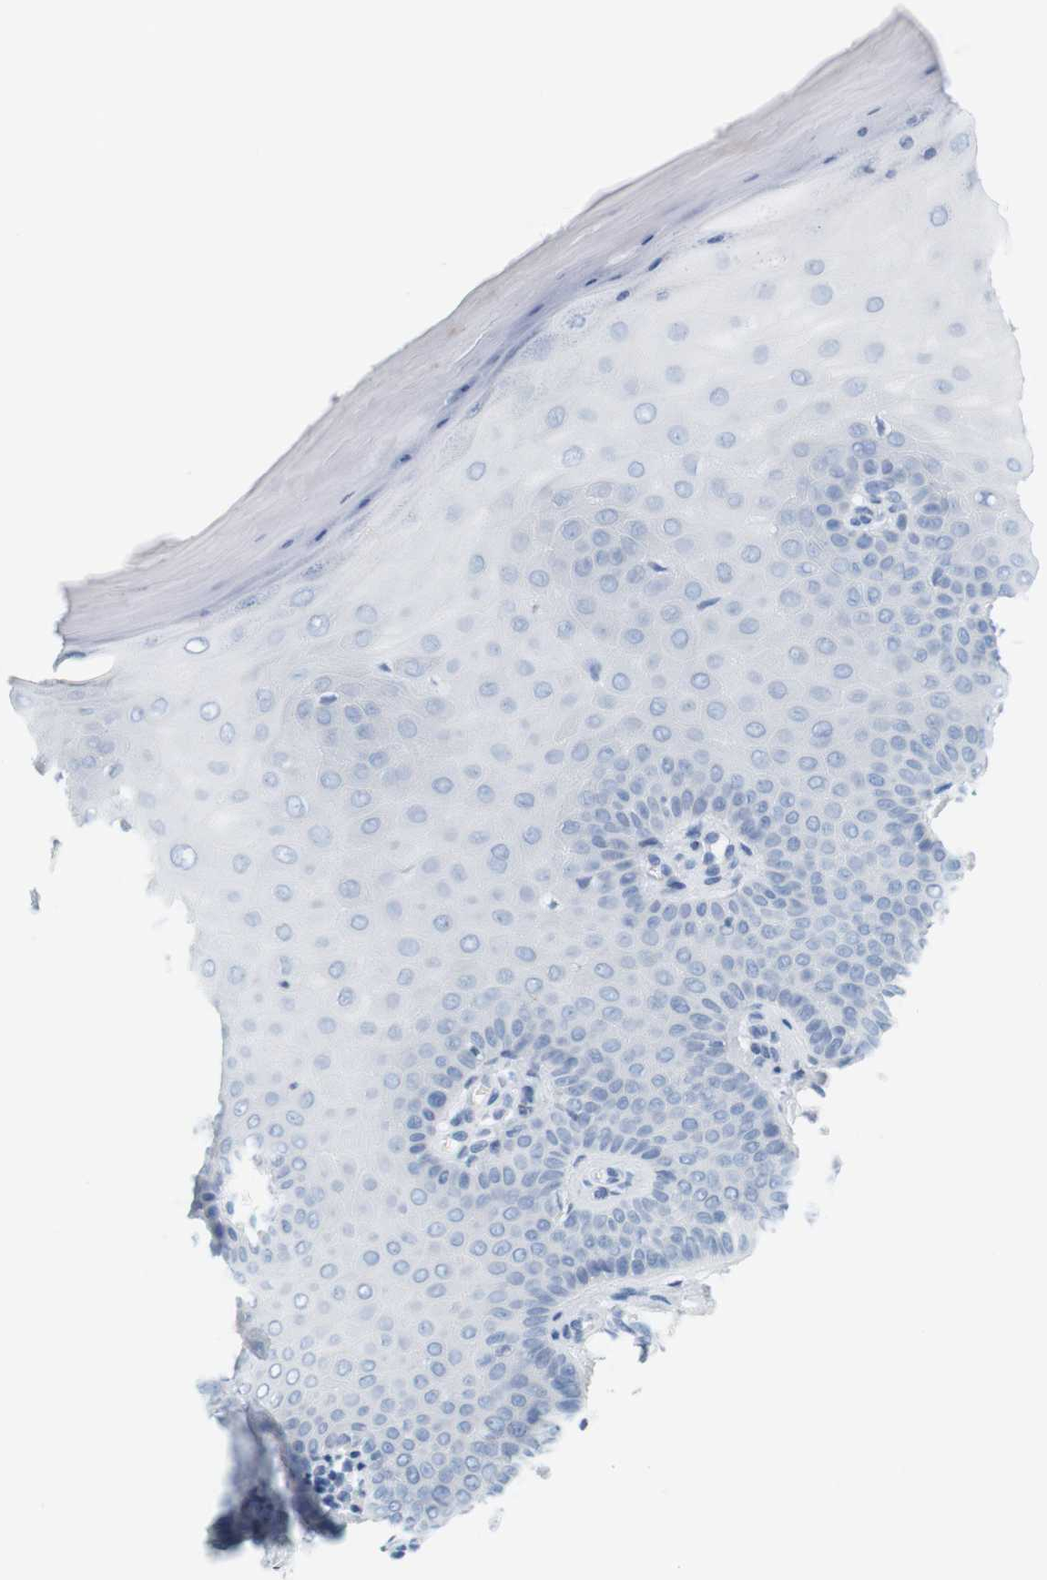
{"staining": {"intensity": "negative", "quantity": "none", "location": "none"}, "tissue": "cervix", "cell_type": "Glandular cells", "image_type": "normal", "snomed": [{"axis": "morphology", "description": "Normal tissue, NOS"}, {"axis": "topography", "description": "Cervix"}], "caption": "Immunohistochemical staining of normal cervix demonstrates no significant expression in glandular cells. (DAB immunohistochemistry with hematoxylin counter stain).", "gene": "OPRM1", "patient": {"sex": "female", "age": 55}}